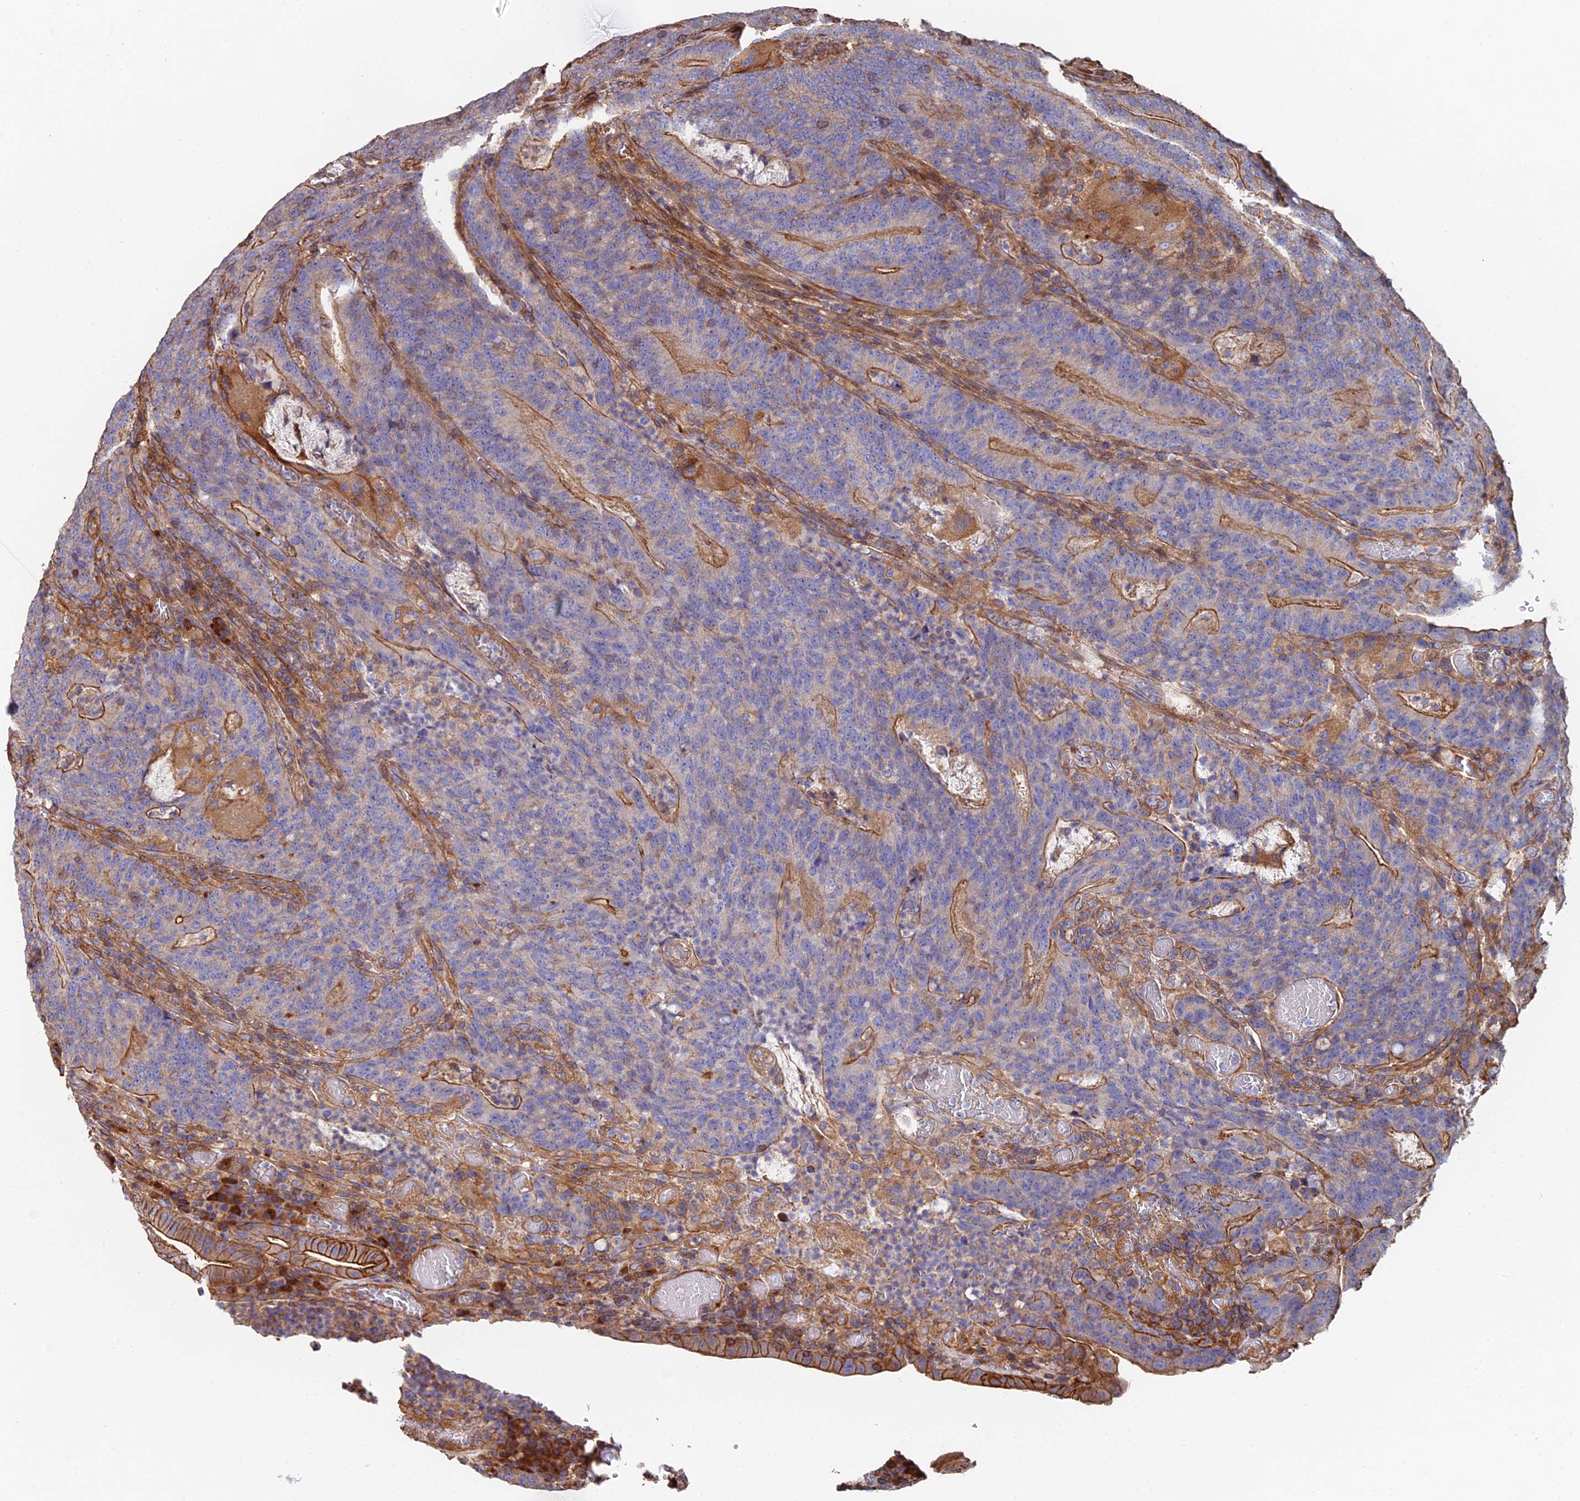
{"staining": {"intensity": "moderate", "quantity": "<25%", "location": "cytoplasmic/membranous"}, "tissue": "colorectal cancer", "cell_type": "Tumor cells", "image_type": "cancer", "snomed": [{"axis": "morphology", "description": "Normal tissue, NOS"}, {"axis": "morphology", "description": "Adenocarcinoma, NOS"}, {"axis": "topography", "description": "Colon"}], "caption": "This image shows IHC staining of colorectal adenocarcinoma, with low moderate cytoplasmic/membranous positivity in about <25% of tumor cells.", "gene": "EXT1", "patient": {"sex": "female", "age": 75}}